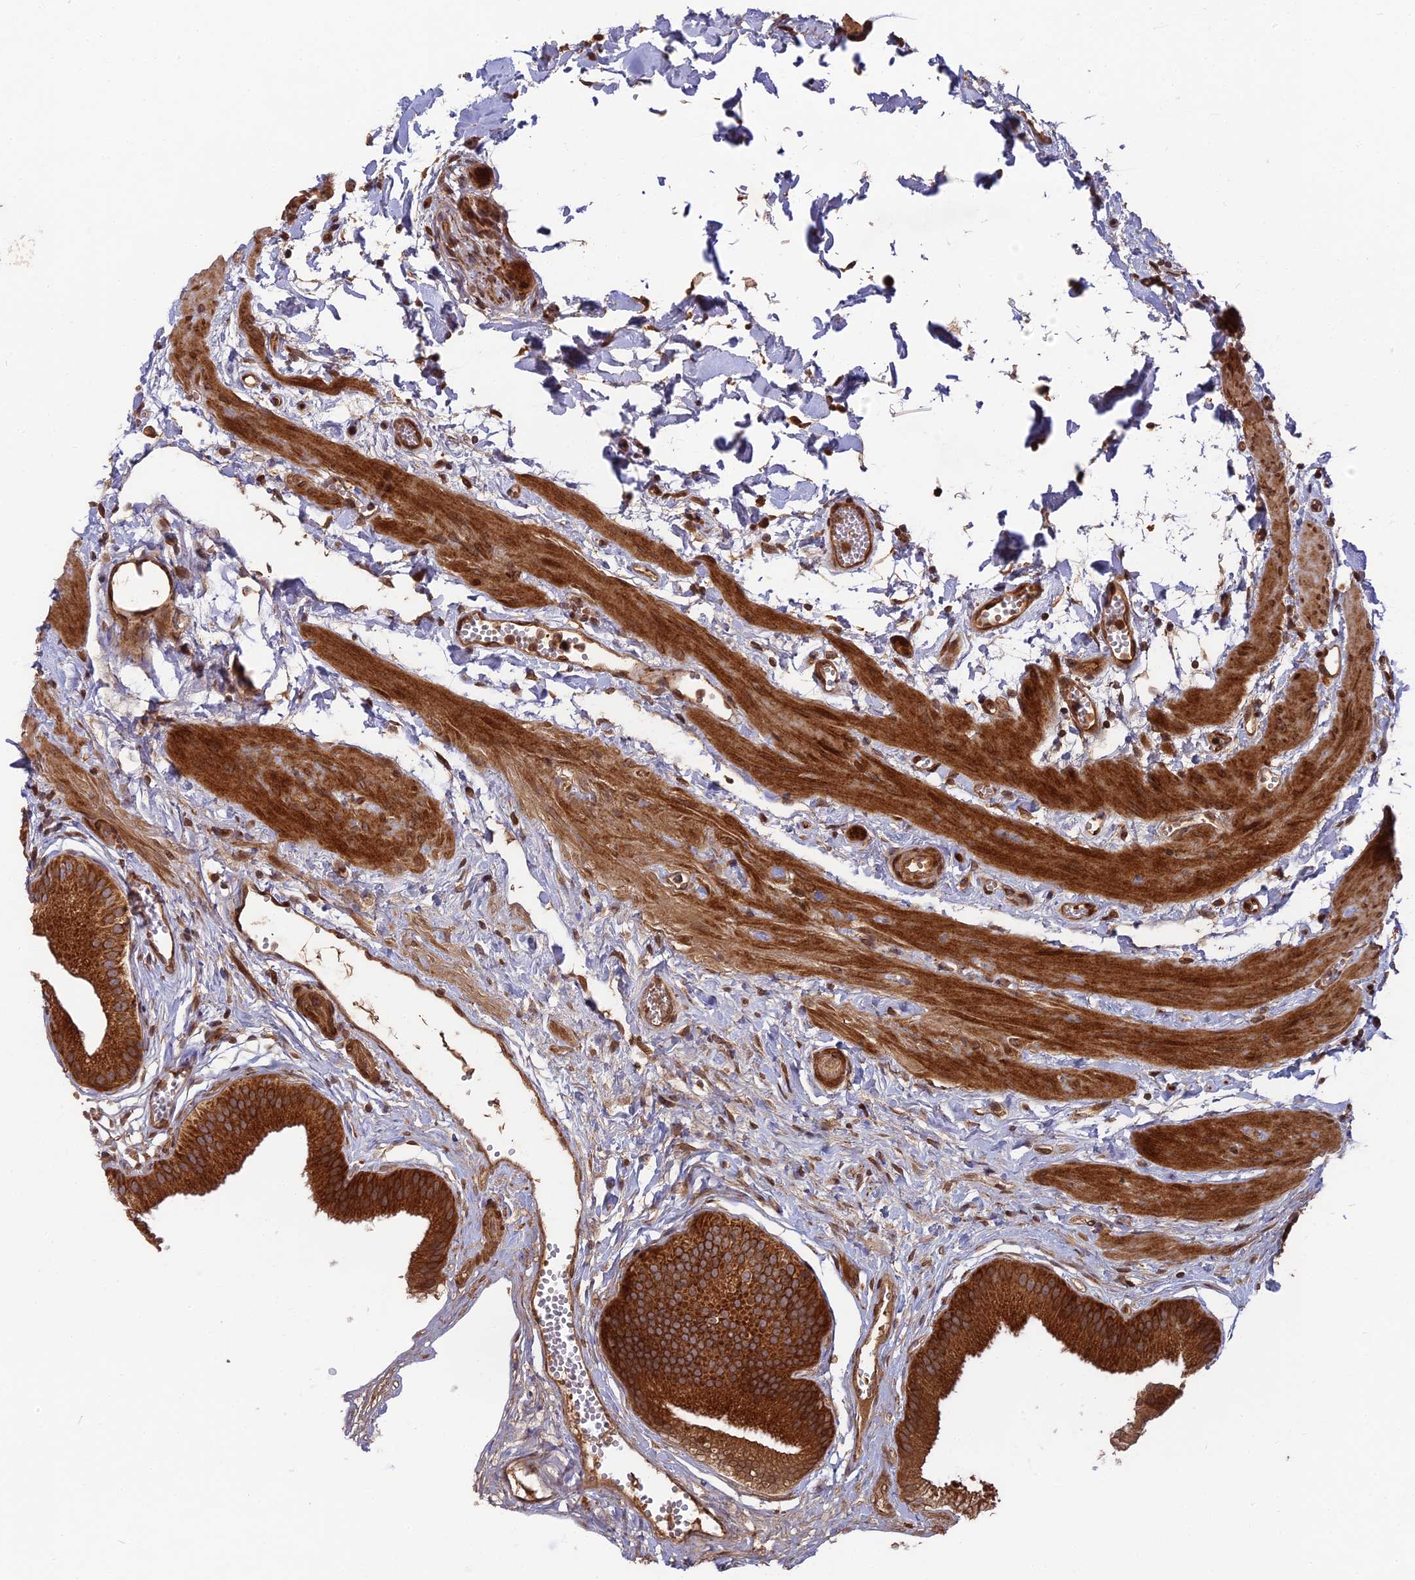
{"staining": {"intensity": "strong", "quantity": ">75%", "location": "cytoplasmic/membranous"}, "tissue": "gallbladder", "cell_type": "Glandular cells", "image_type": "normal", "snomed": [{"axis": "morphology", "description": "Normal tissue, NOS"}, {"axis": "topography", "description": "Gallbladder"}], "caption": "High-power microscopy captured an immunohistochemistry photomicrograph of unremarkable gallbladder, revealing strong cytoplasmic/membranous staining in about >75% of glandular cells.", "gene": "TMUB2", "patient": {"sex": "female", "age": 54}}